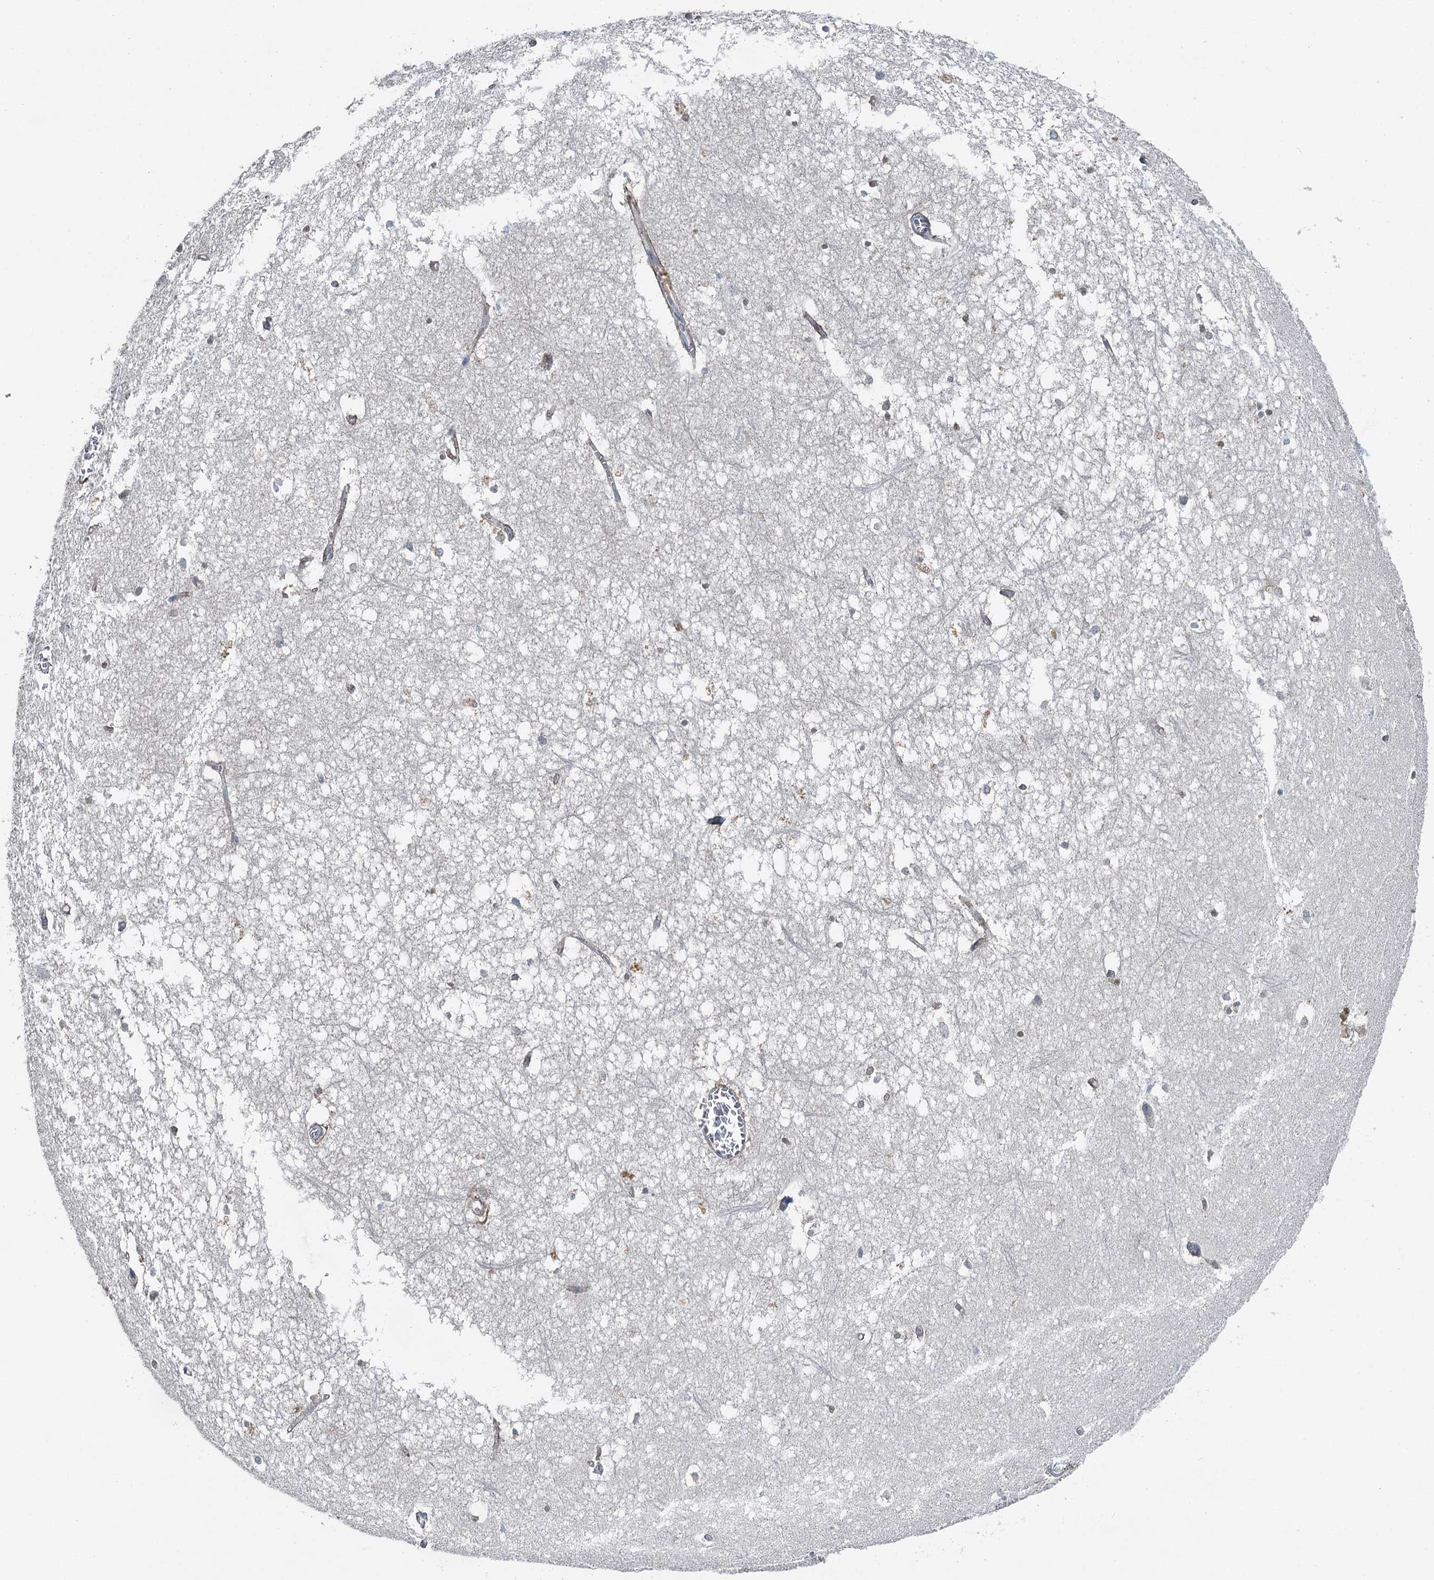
{"staining": {"intensity": "weak", "quantity": "25%-75%", "location": "cytoplasmic/membranous"}, "tissue": "hippocampus", "cell_type": "Glial cells", "image_type": "normal", "snomed": [{"axis": "morphology", "description": "Normal tissue, NOS"}, {"axis": "topography", "description": "Hippocampus"}], "caption": "Weak cytoplasmic/membranous protein positivity is seen in about 25%-75% of glial cells in hippocampus. The staining is performed using DAB brown chromogen to label protein expression. The nuclei are counter-stained blue using hematoxylin.", "gene": "C6orf120", "patient": {"sex": "female", "age": 64}}